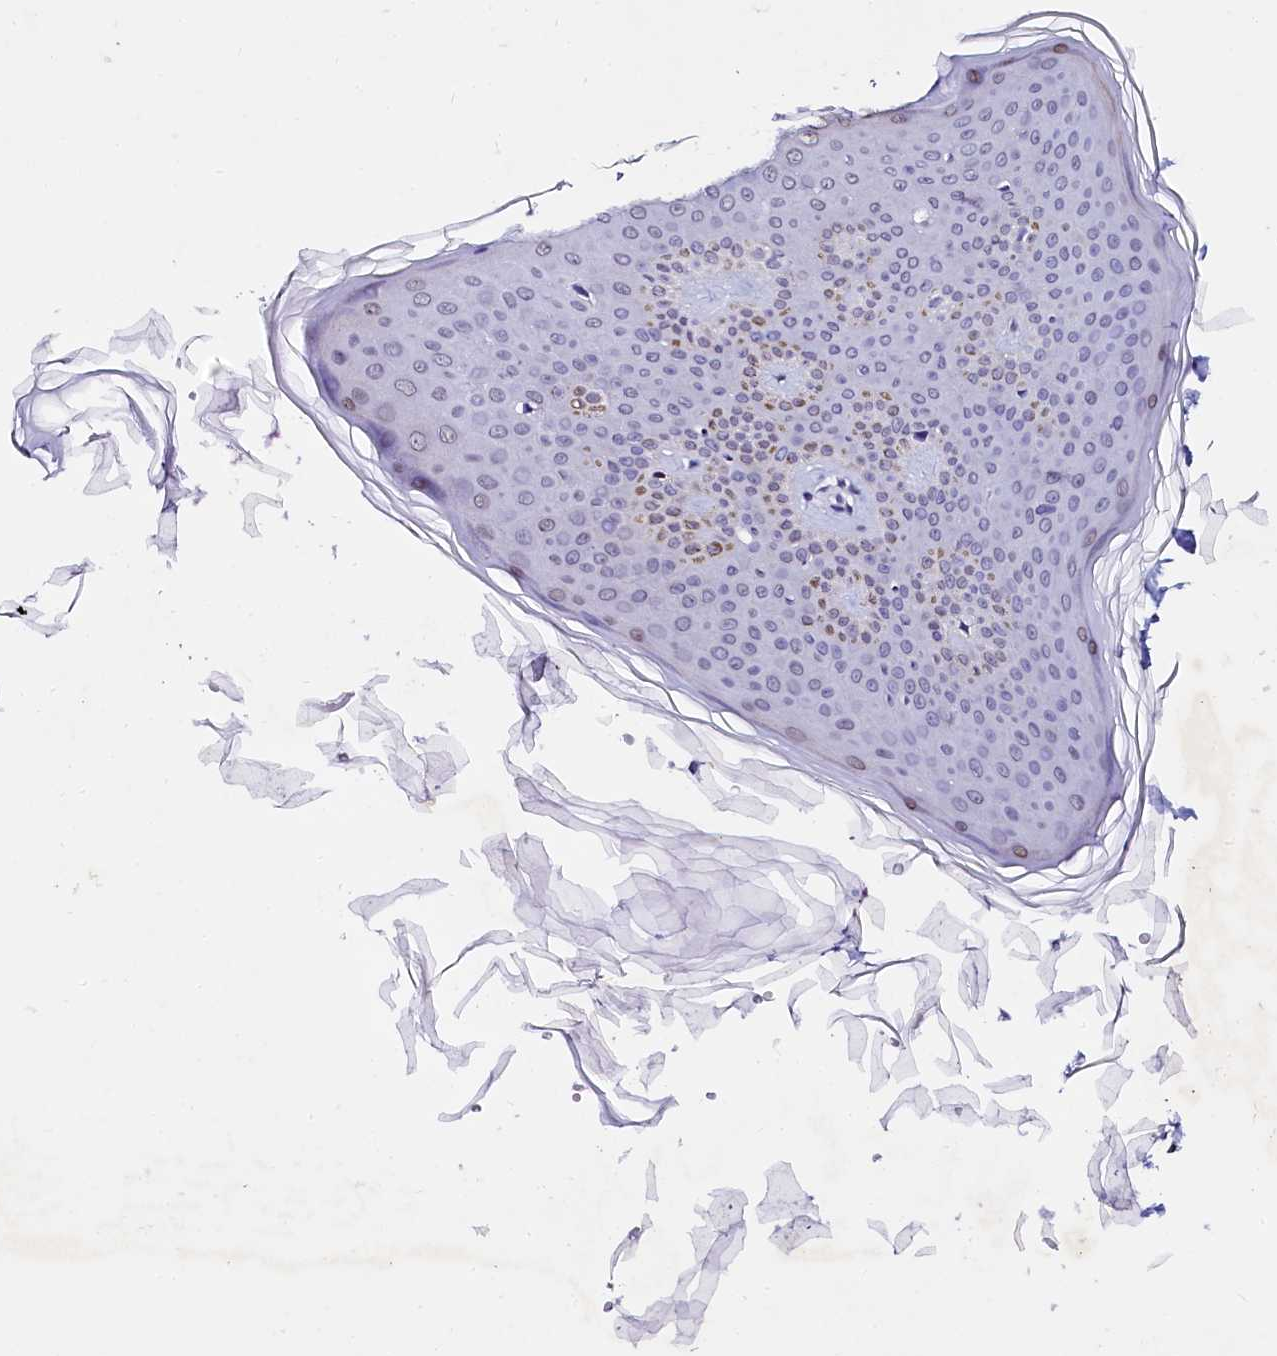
{"staining": {"intensity": "negative", "quantity": "none", "location": "none"}, "tissue": "skin", "cell_type": "Fibroblasts", "image_type": "normal", "snomed": [{"axis": "morphology", "description": "Normal tissue, NOS"}, {"axis": "topography", "description": "Skin"}], "caption": "High magnification brightfield microscopy of normal skin stained with DAB (3,3'-diaminobenzidine) (brown) and counterstained with hematoxylin (blue): fibroblasts show no significant staining. The staining was performed using DAB to visualize the protein expression in brown, while the nuclei were stained in blue with hematoxylin (Magnification: 20x).", "gene": "SORD", "patient": {"sex": "male", "age": 36}}